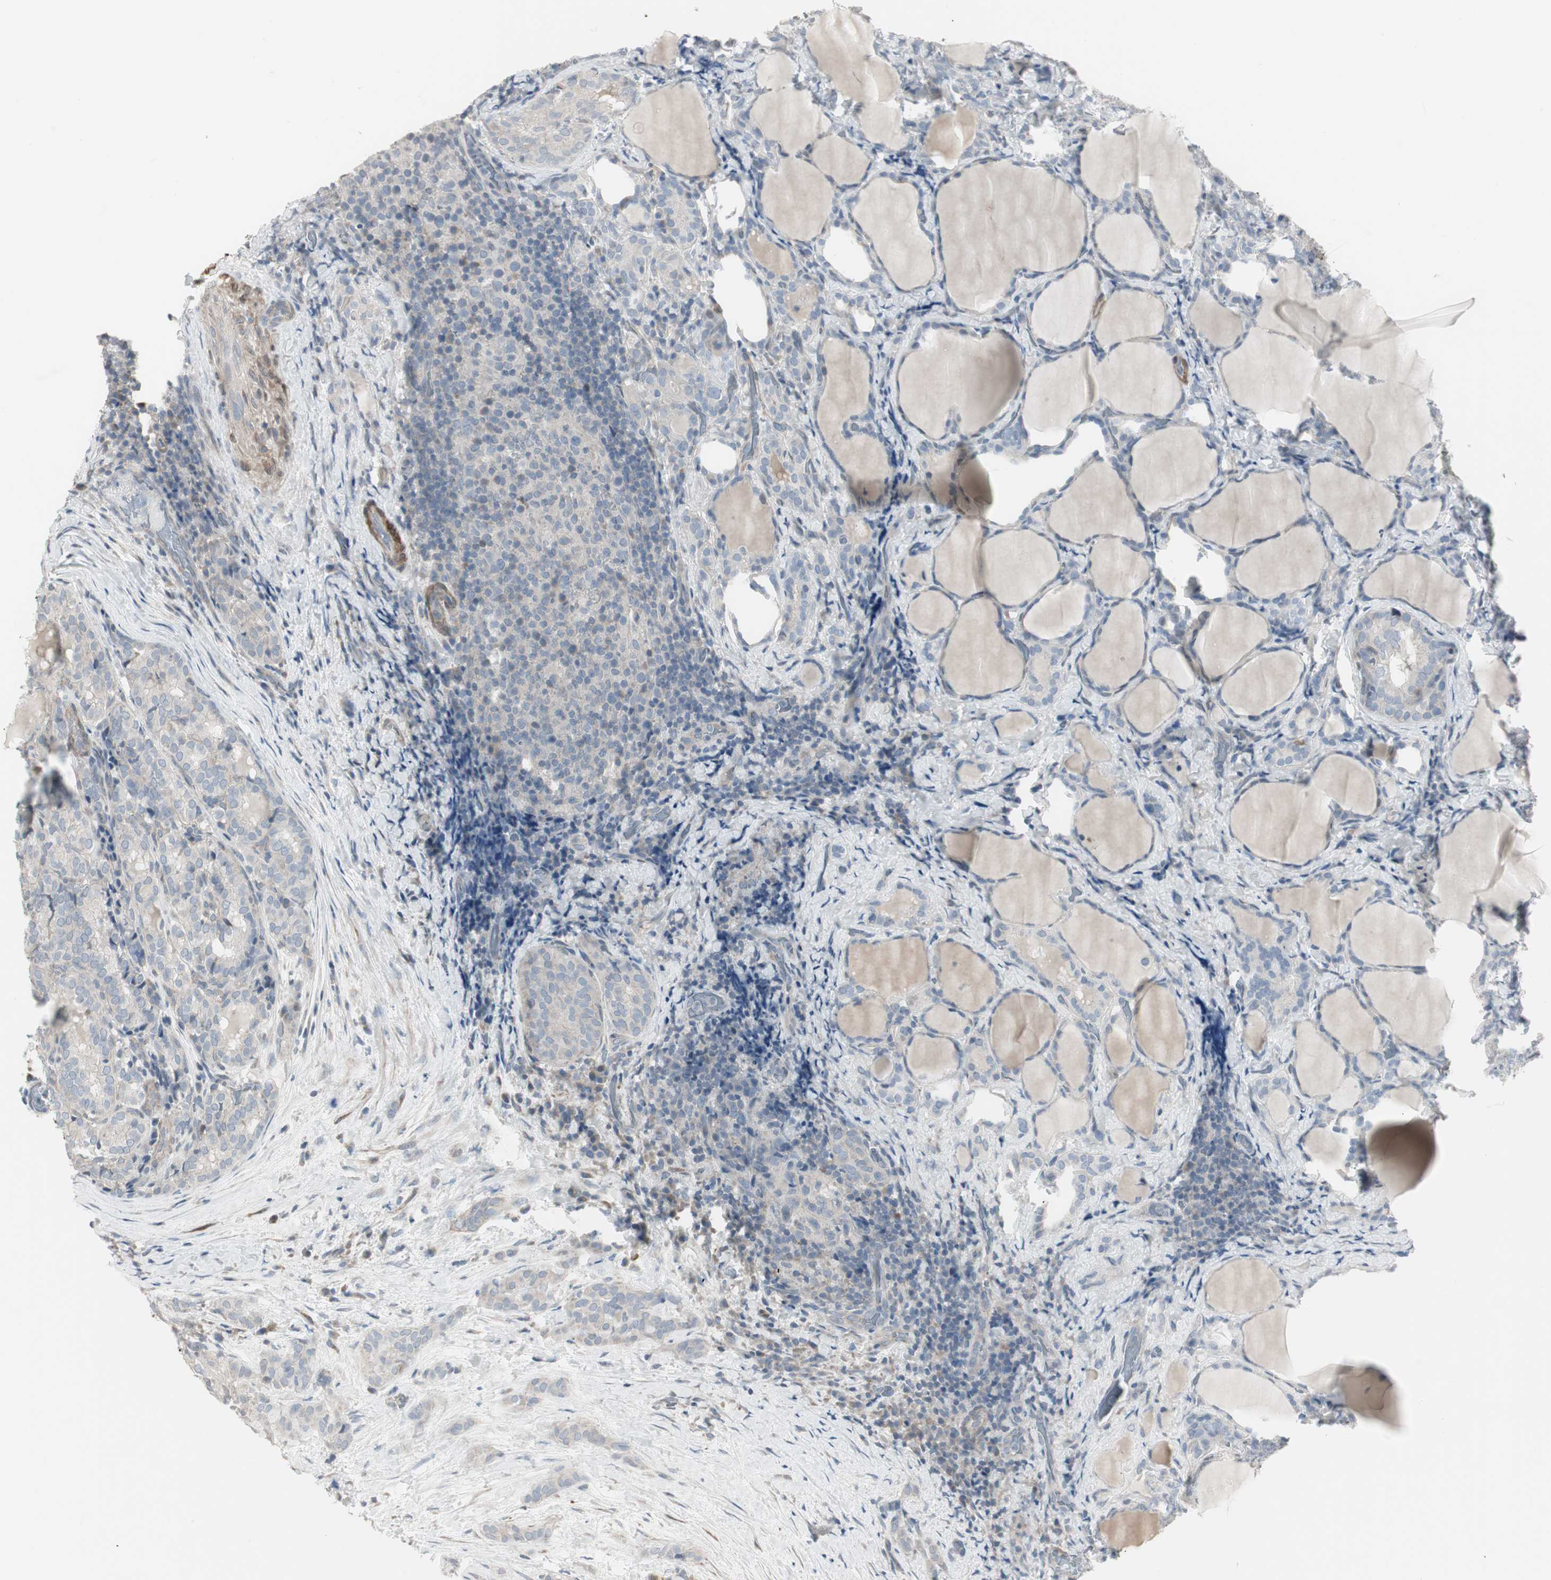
{"staining": {"intensity": "negative", "quantity": "none", "location": "none"}, "tissue": "thyroid cancer", "cell_type": "Tumor cells", "image_type": "cancer", "snomed": [{"axis": "morphology", "description": "Normal tissue, NOS"}, {"axis": "morphology", "description": "Papillary adenocarcinoma, NOS"}, {"axis": "topography", "description": "Thyroid gland"}], "caption": "The photomicrograph shows no staining of tumor cells in thyroid papillary adenocarcinoma. The staining was performed using DAB to visualize the protein expression in brown, while the nuclei were stained in blue with hematoxylin (Magnification: 20x).", "gene": "DMPK", "patient": {"sex": "female", "age": 30}}